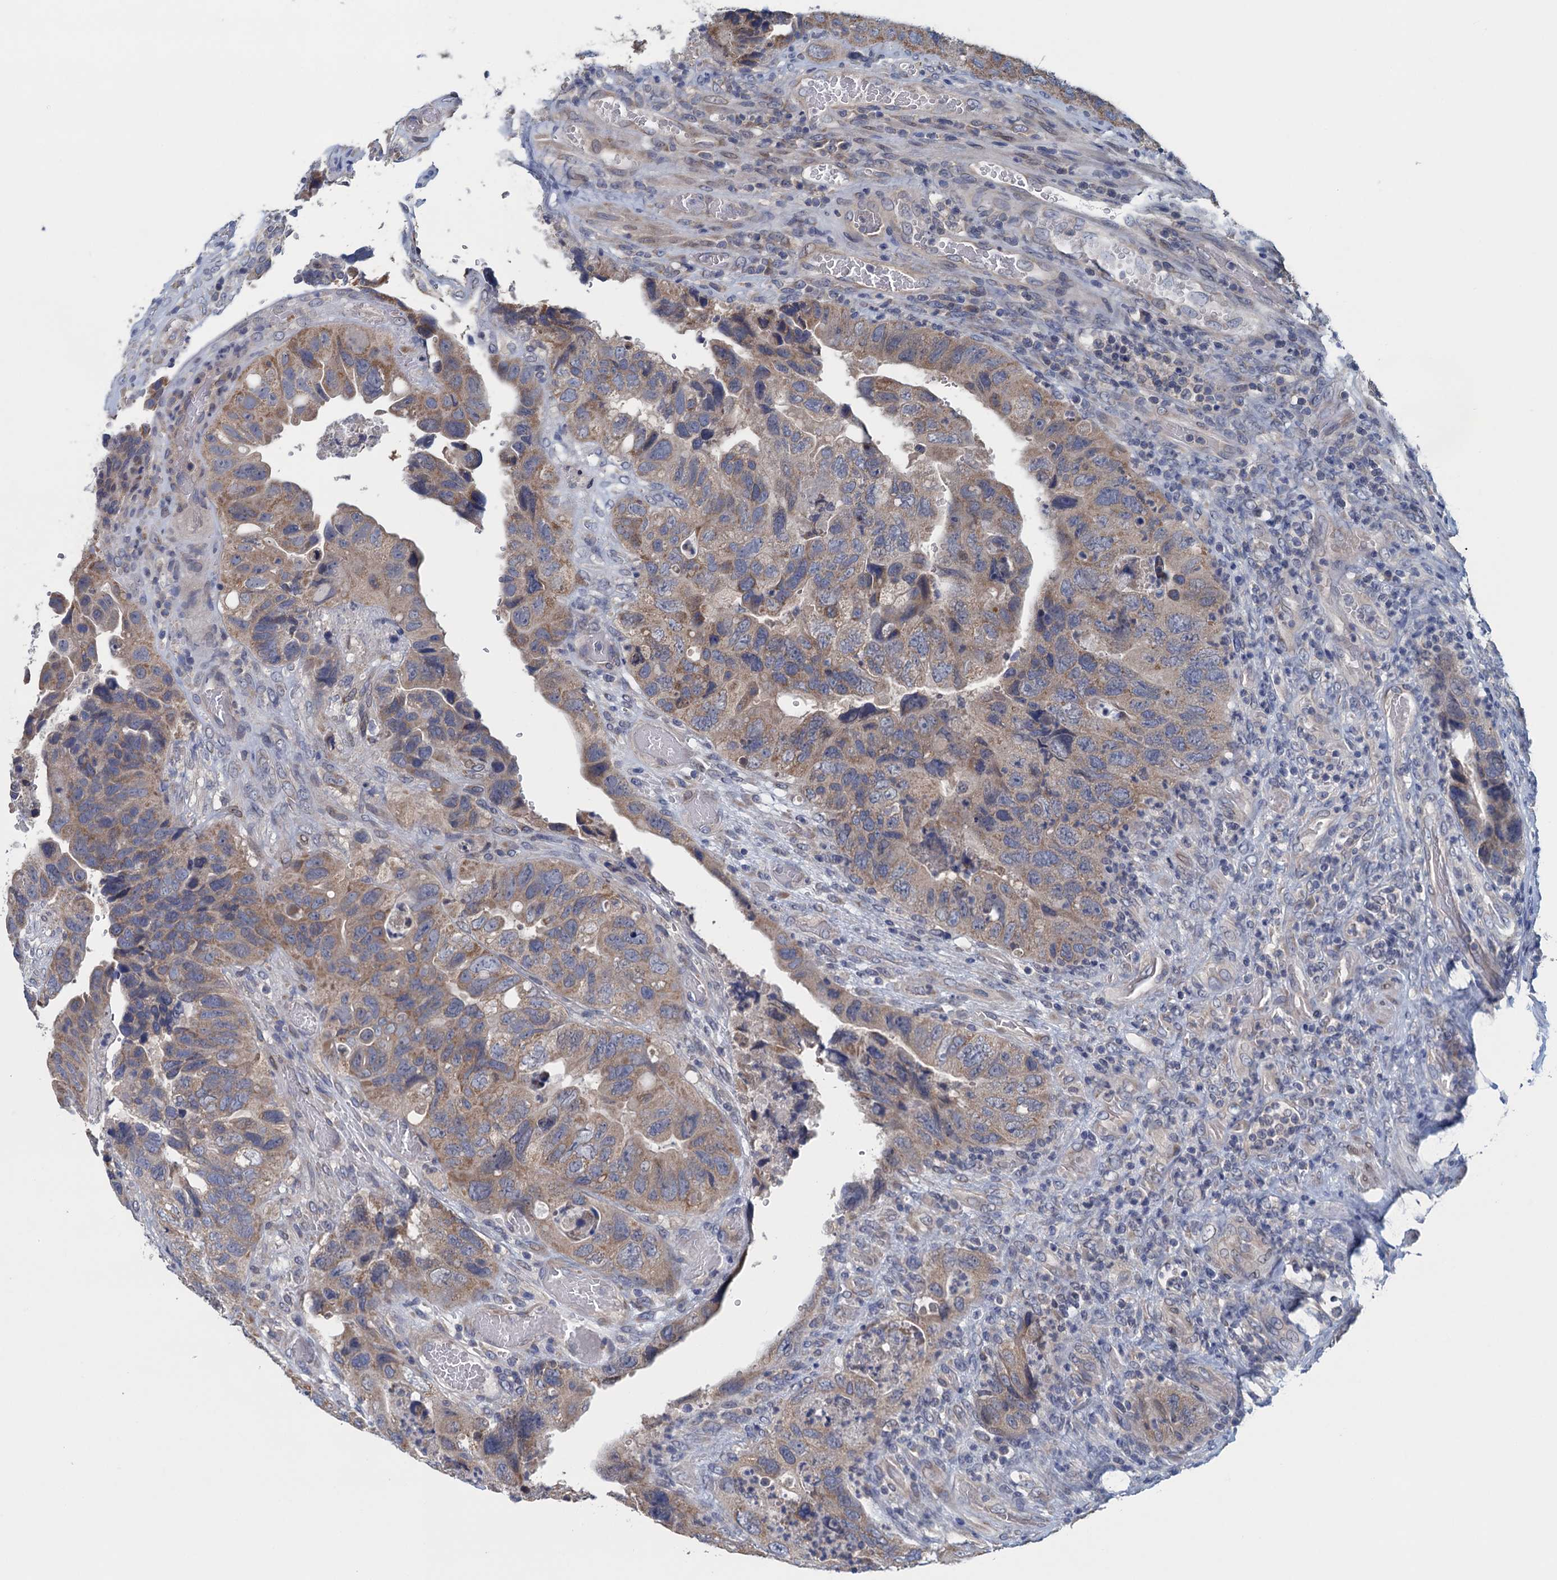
{"staining": {"intensity": "moderate", "quantity": "<25%", "location": "cytoplasmic/membranous"}, "tissue": "colorectal cancer", "cell_type": "Tumor cells", "image_type": "cancer", "snomed": [{"axis": "morphology", "description": "Adenocarcinoma, NOS"}, {"axis": "topography", "description": "Rectum"}], "caption": "Brown immunohistochemical staining in colorectal cancer exhibits moderate cytoplasmic/membranous positivity in about <25% of tumor cells.", "gene": "CTU2", "patient": {"sex": "male", "age": 63}}